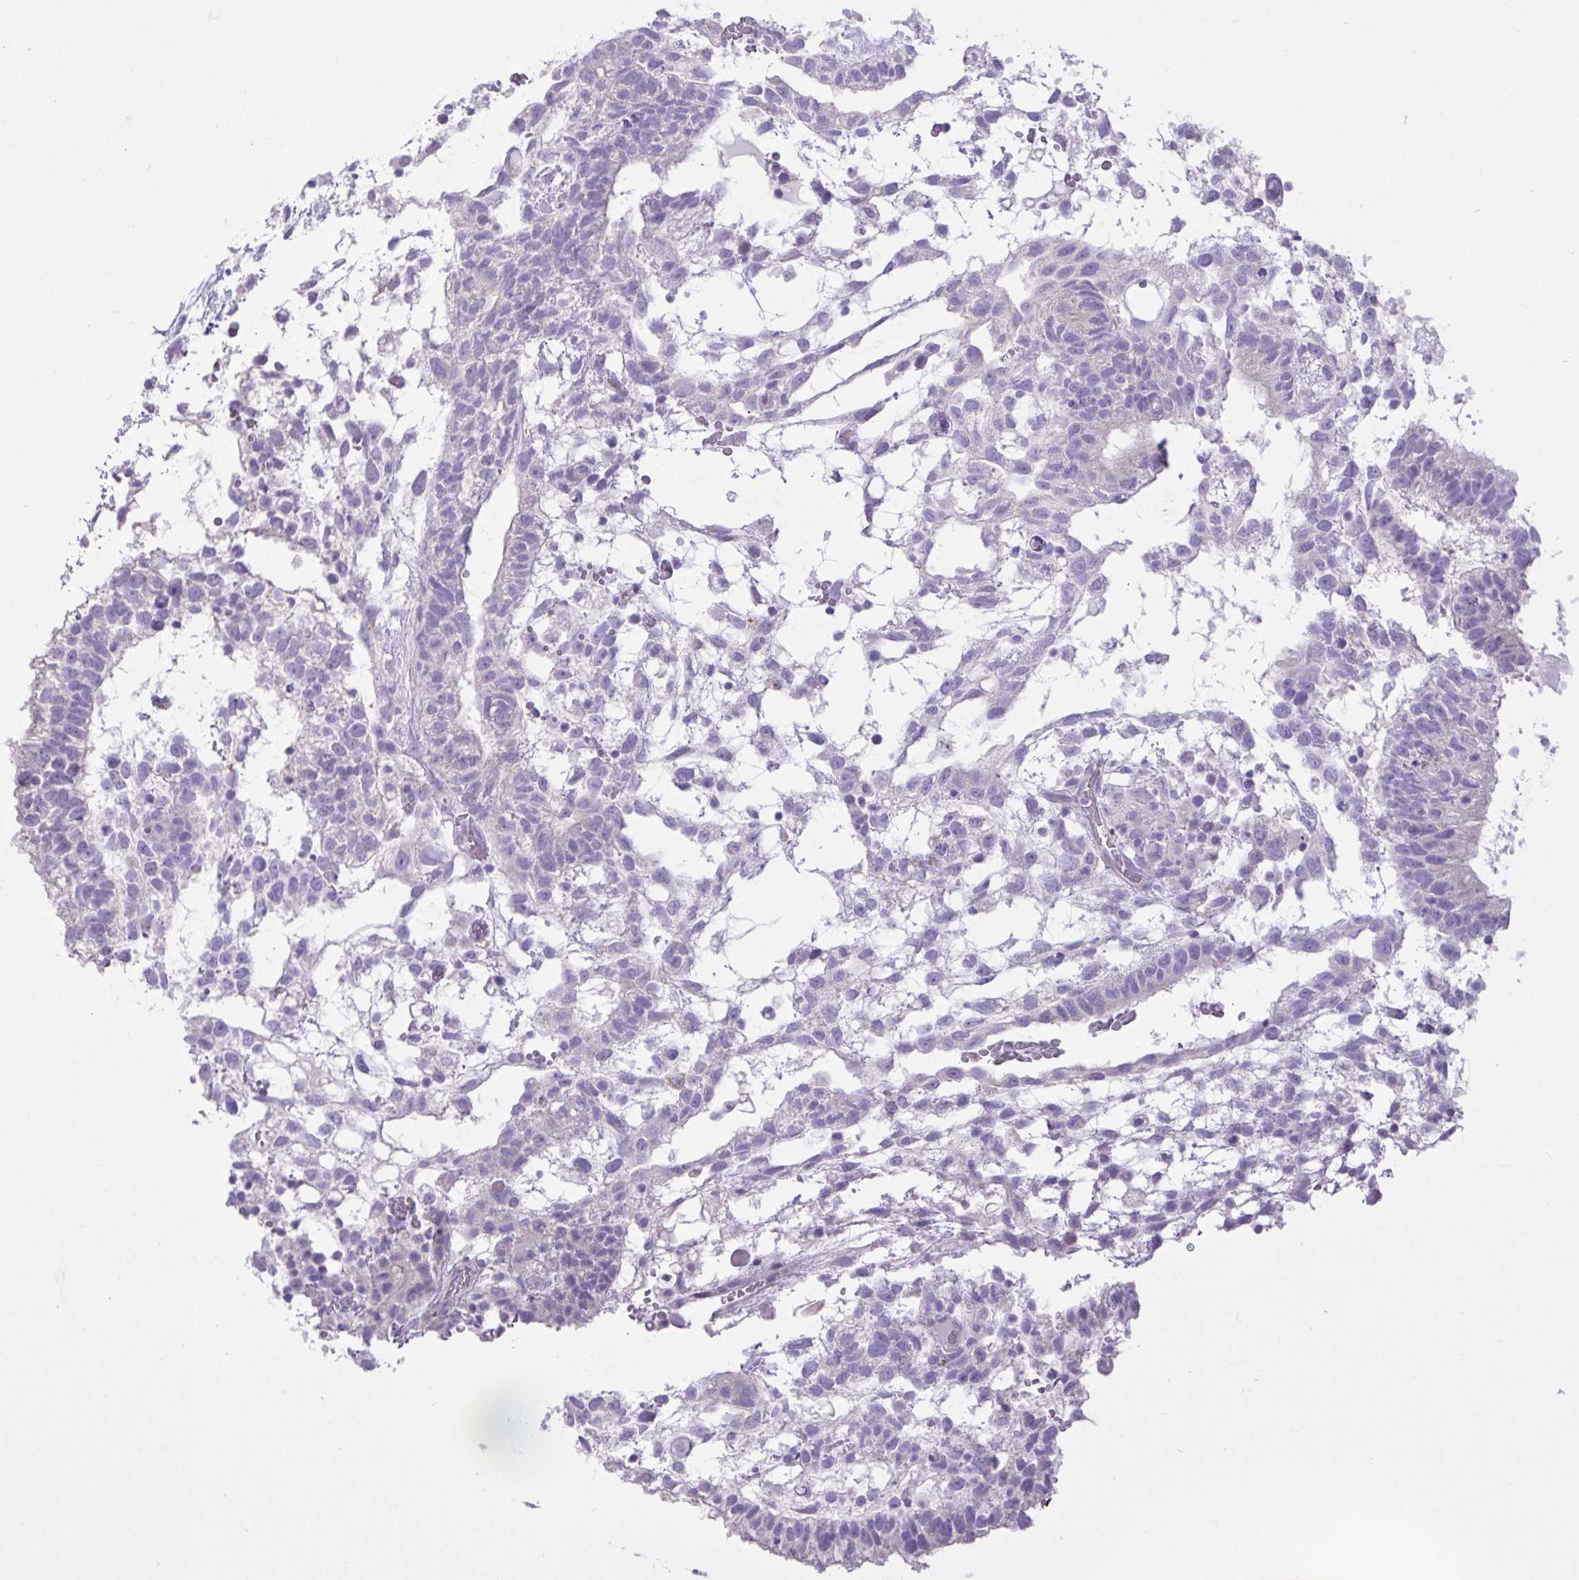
{"staining": {"intensity": "negative", "quantity": "none", "location": "none"}, "tissue": "testis cancer", "cell_type": "Tumor cells", "image_type": "cancer", "snomed": [{"axis": "morphology", "description": "Normal tissue, NOS"}, {"axis": "morphology", "description": "Carcinoma, Embryonal, NOS"}, {"axis": "topography", "description": "Testis"}], "caption": "DAB (3,3'-diaminobenzidine) immunohistochemical staining of human testis embryonal carcinoma displays no significant staining in tumor cells. (Stains: DAB immunohistochemistry (IHC) with hematoxylin counter stain, Microscopy: brightfield microscopy at high magnification).", "gene": "C4orf33", "patient": {"sex": "male", "age": 32}}